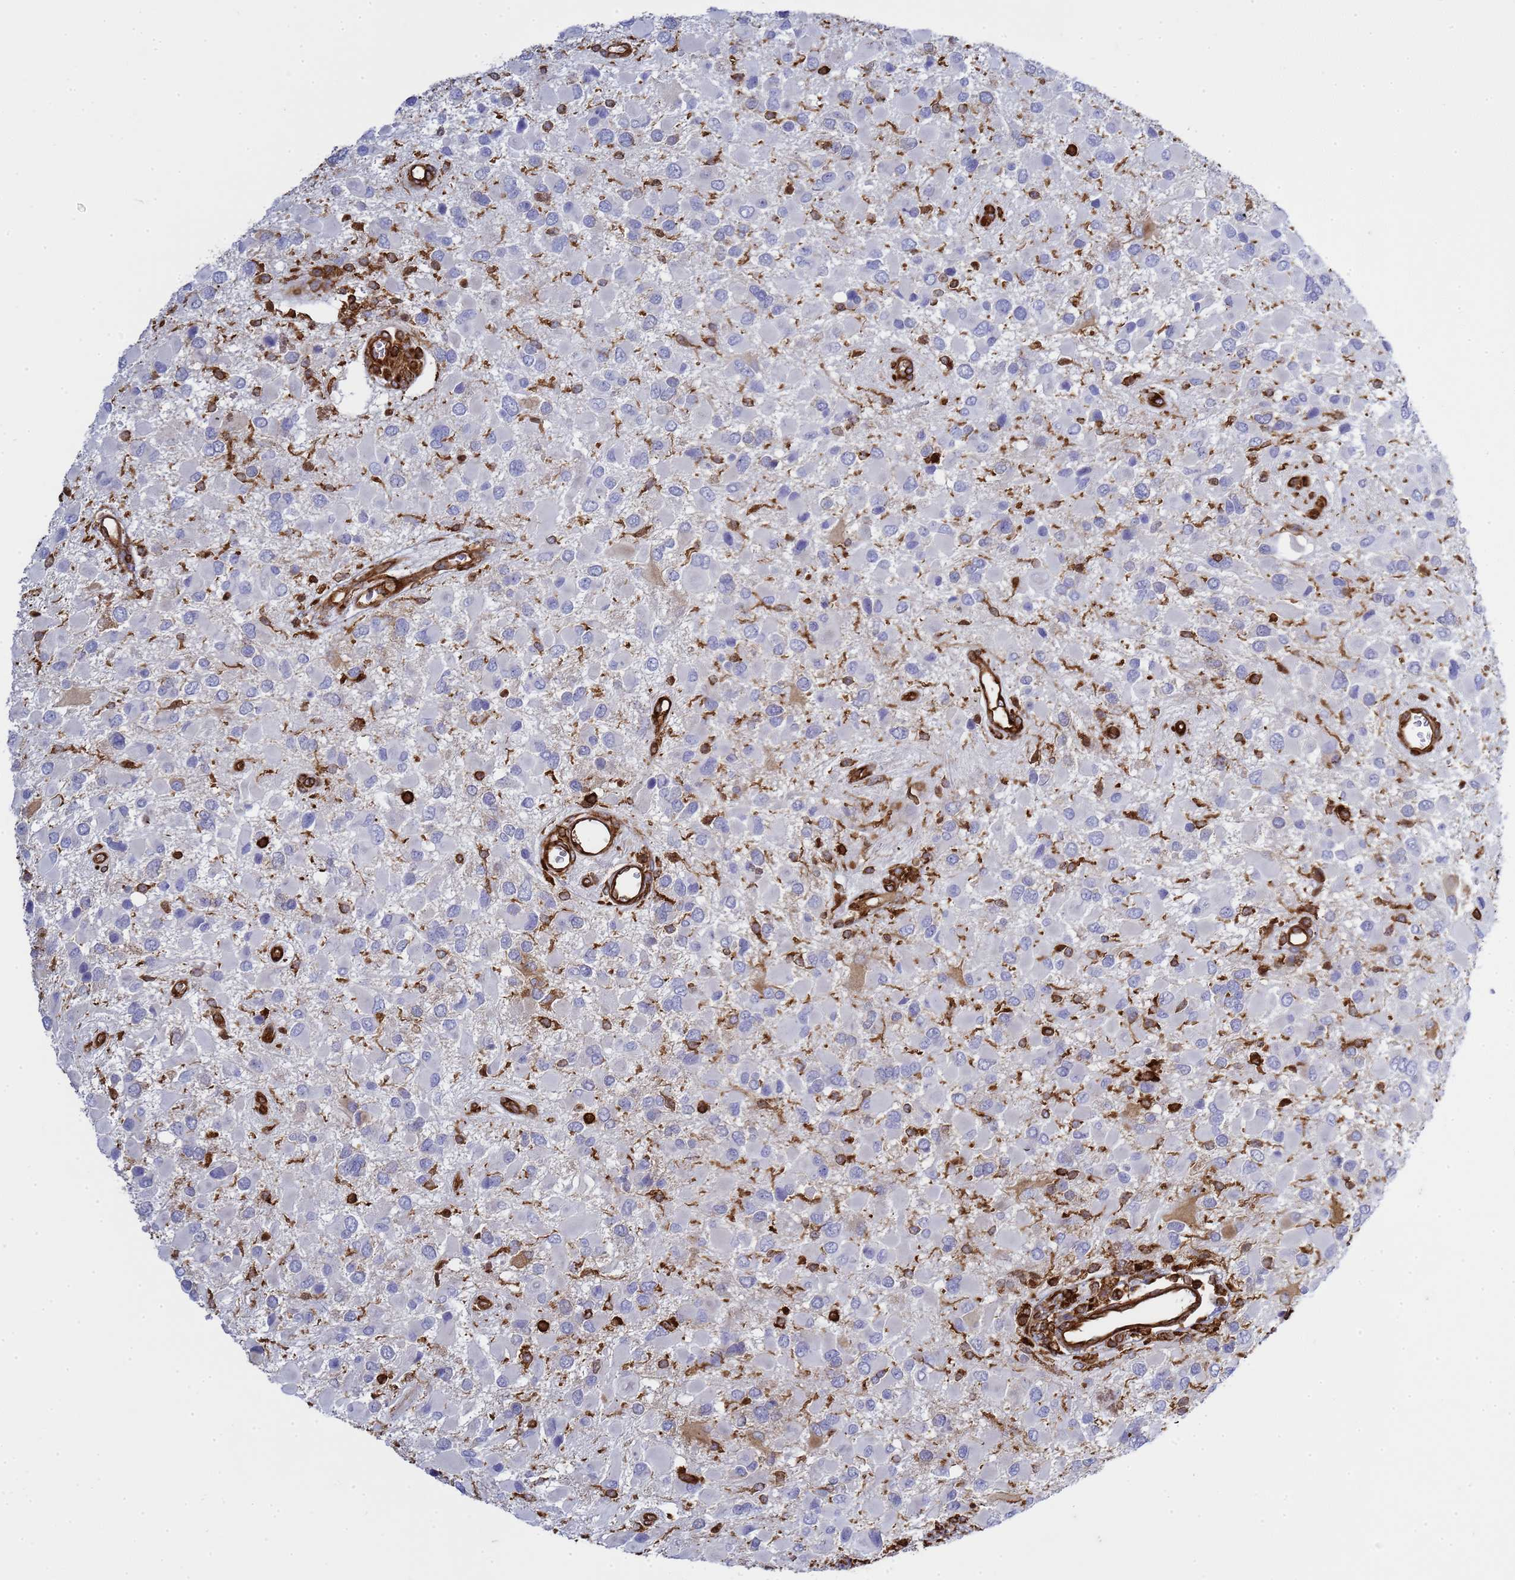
{"staining": {"intensity": "negative", "quantity": "none", "location": "none"}, "tissue": "glioma", "cell_type": "Tumor cells", "image_type": "cancer", "snomed": [{"axis": "morphology", "description": "Glioma, malignant, High grade"}, {"axis": "topography", "description": "Brain"}], "caption": "A photomicrograph of glioma stained for a protein exhibits no brown staining in tumor cells.", "gene": "ZBTB8OS", "patient": {"sex": "male", "age": 53}}